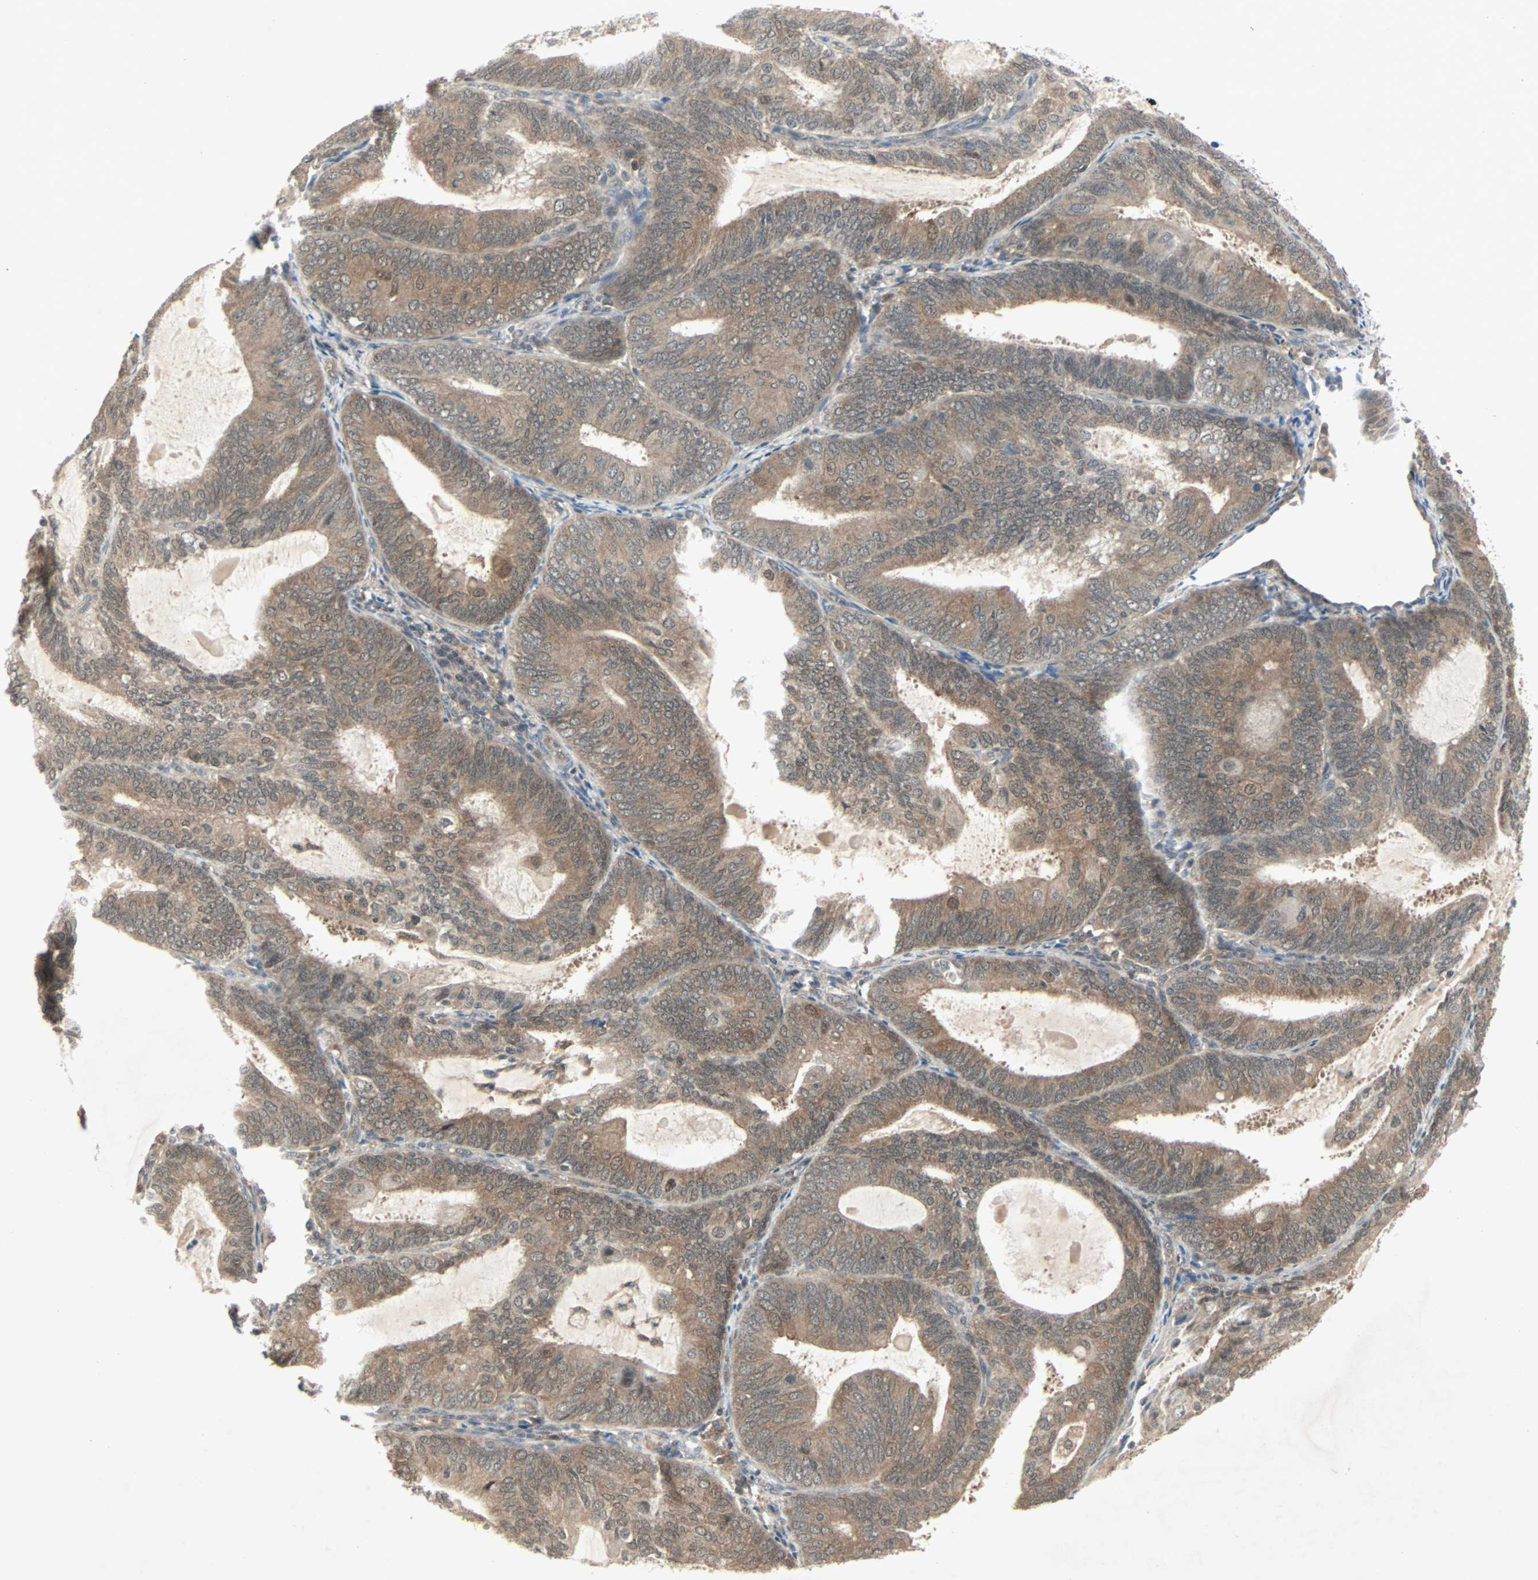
{"staining": {"intensity": "weak", "quantity": ">75%", "location": "cytoplasmic/membranous"}, "tissue": "endometrial cancer", "cell_type": "Tumor cells", "image_type": "cancer", "snomed": [{"axis": "morphology", "description": "Adenocarcinoma, NOS"}, {"axis": "topography", "description": "Endometrium"}], "caption": "This micrograph reveals endometrial cancer stained with IHC to label a protein in brown. The cytoplasmic/membranous of tumor cells show weak positivity for the protein. Nuclei are counter-stained blue.", "gene": "PTPA", "patient": {"sex": "female", "age": 81}}